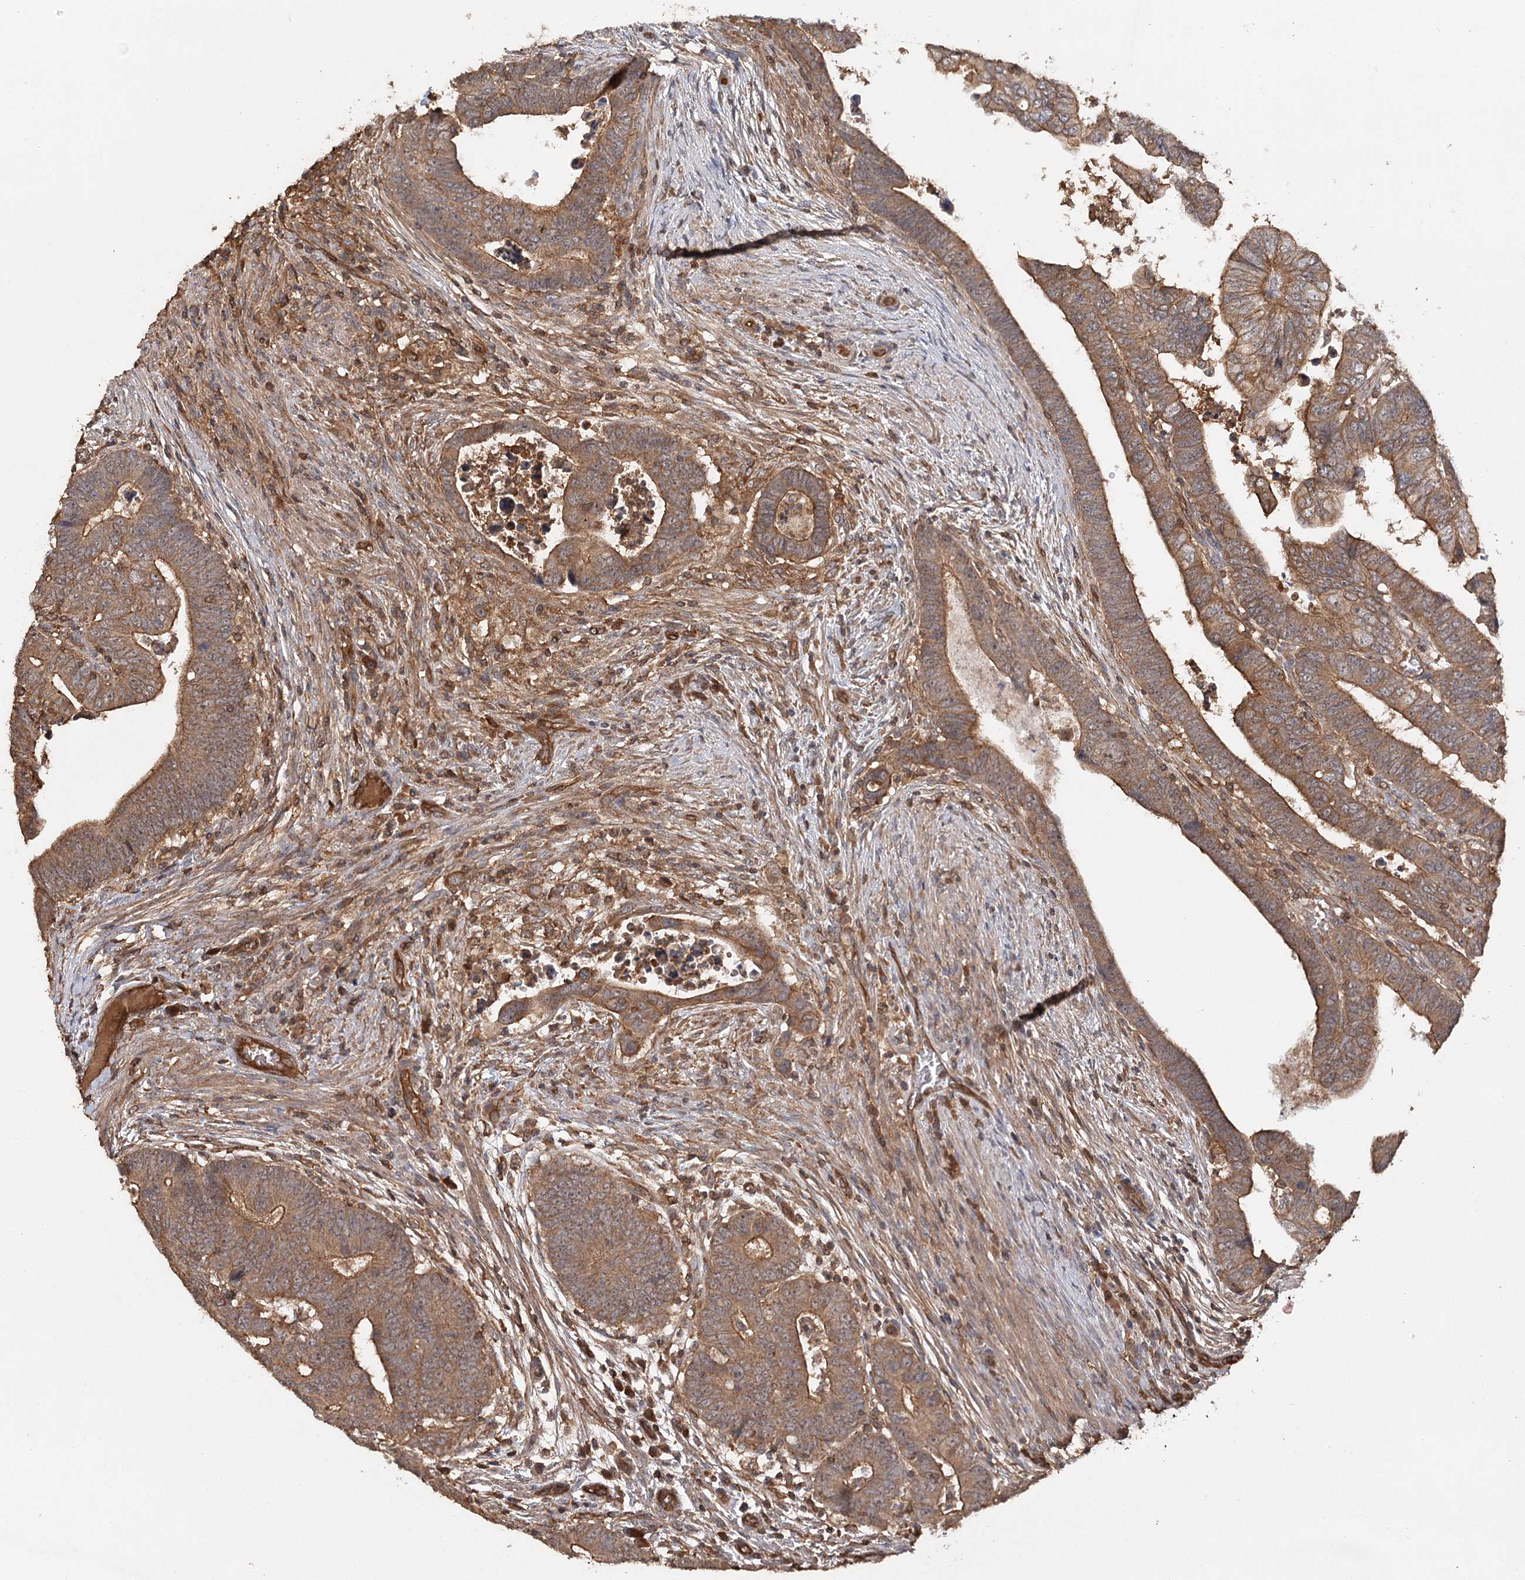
{"staining": {"intensity": "moderate", "quantity": ">75%", "location": "cytoplasmic/membranous"}, "tissue": "colorectal cancer", "cell_type": "Tumor cells", "image_type": "cancer", "snomed": [{"axis": "morphology", "description": "Normal tissue, NOS"}, {"axis": "morphology", "description": "Adenocarcinoma, NOS"}, {"axis": "topography", "description": "Rectum"}], "caption": "Immunohistochemical staining of colorectal cancer (adenocarcinoma) exhibits medium levels of moderate cytoplasmic/membranous protein expression in approximately >75% of tumor cells.", "gene": "BCR", "patient": {"sex": "female", "age": 65}}